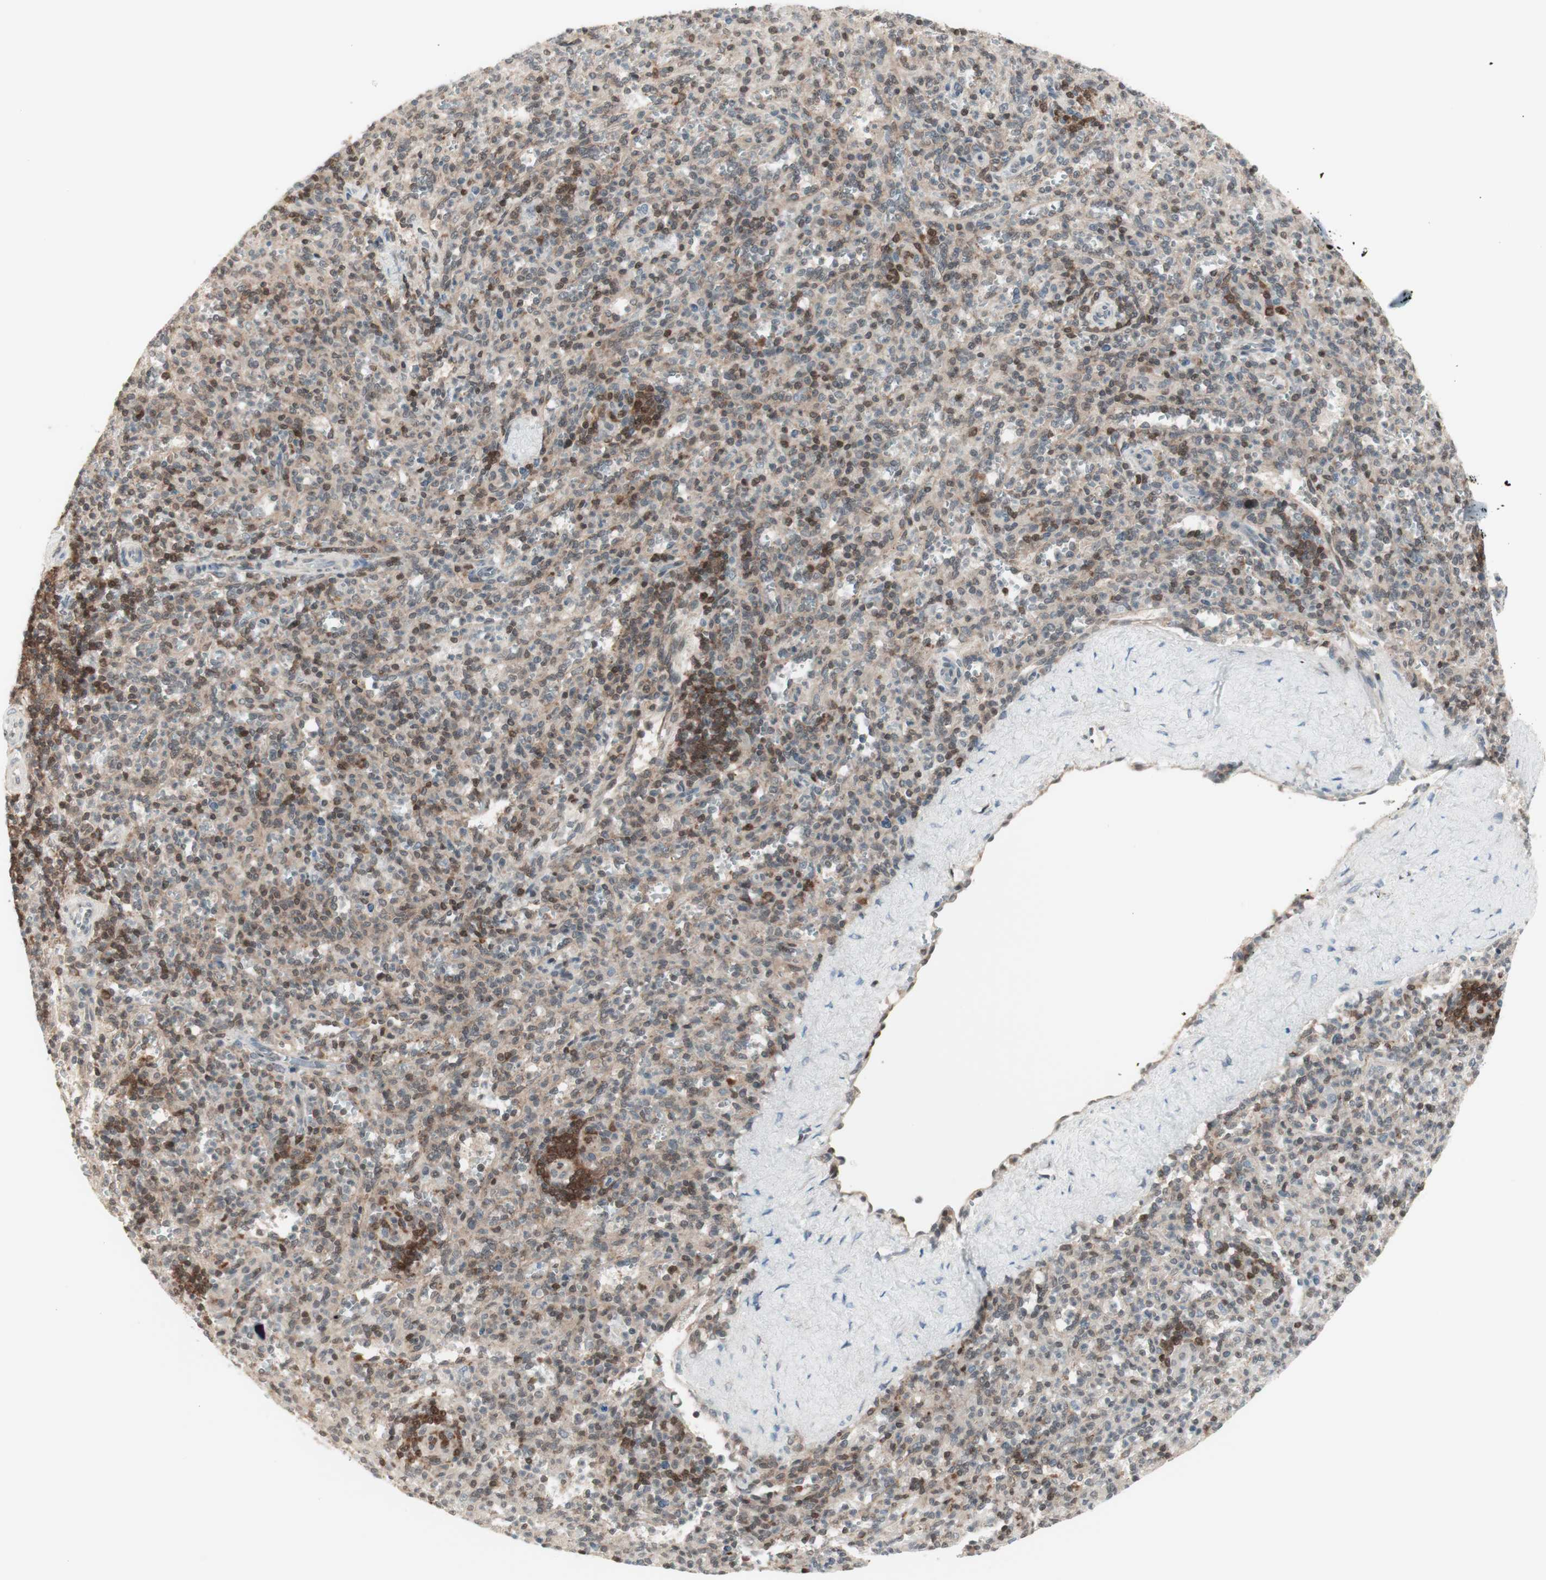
{"staining": {"intensity": "moderate", "quantity": "<25%", "location": "nuclear"}, "tissue": "spleen", "cell_type": "Cells in red pulp", "image_type": "normal", "snomed": [{"axis": "morphology", "description": "Normal tissue, NOS"}, {"axis": "topography", "description": "Spleen"}], "caption": "Protein expression by immunohistochemistry exhibits moderate nuclear positivity in approximately <25% of cells in red pulp in unremarkable spleen.", "gene": "UBE2I", "patient": {"sex": "male", "age": 36}}